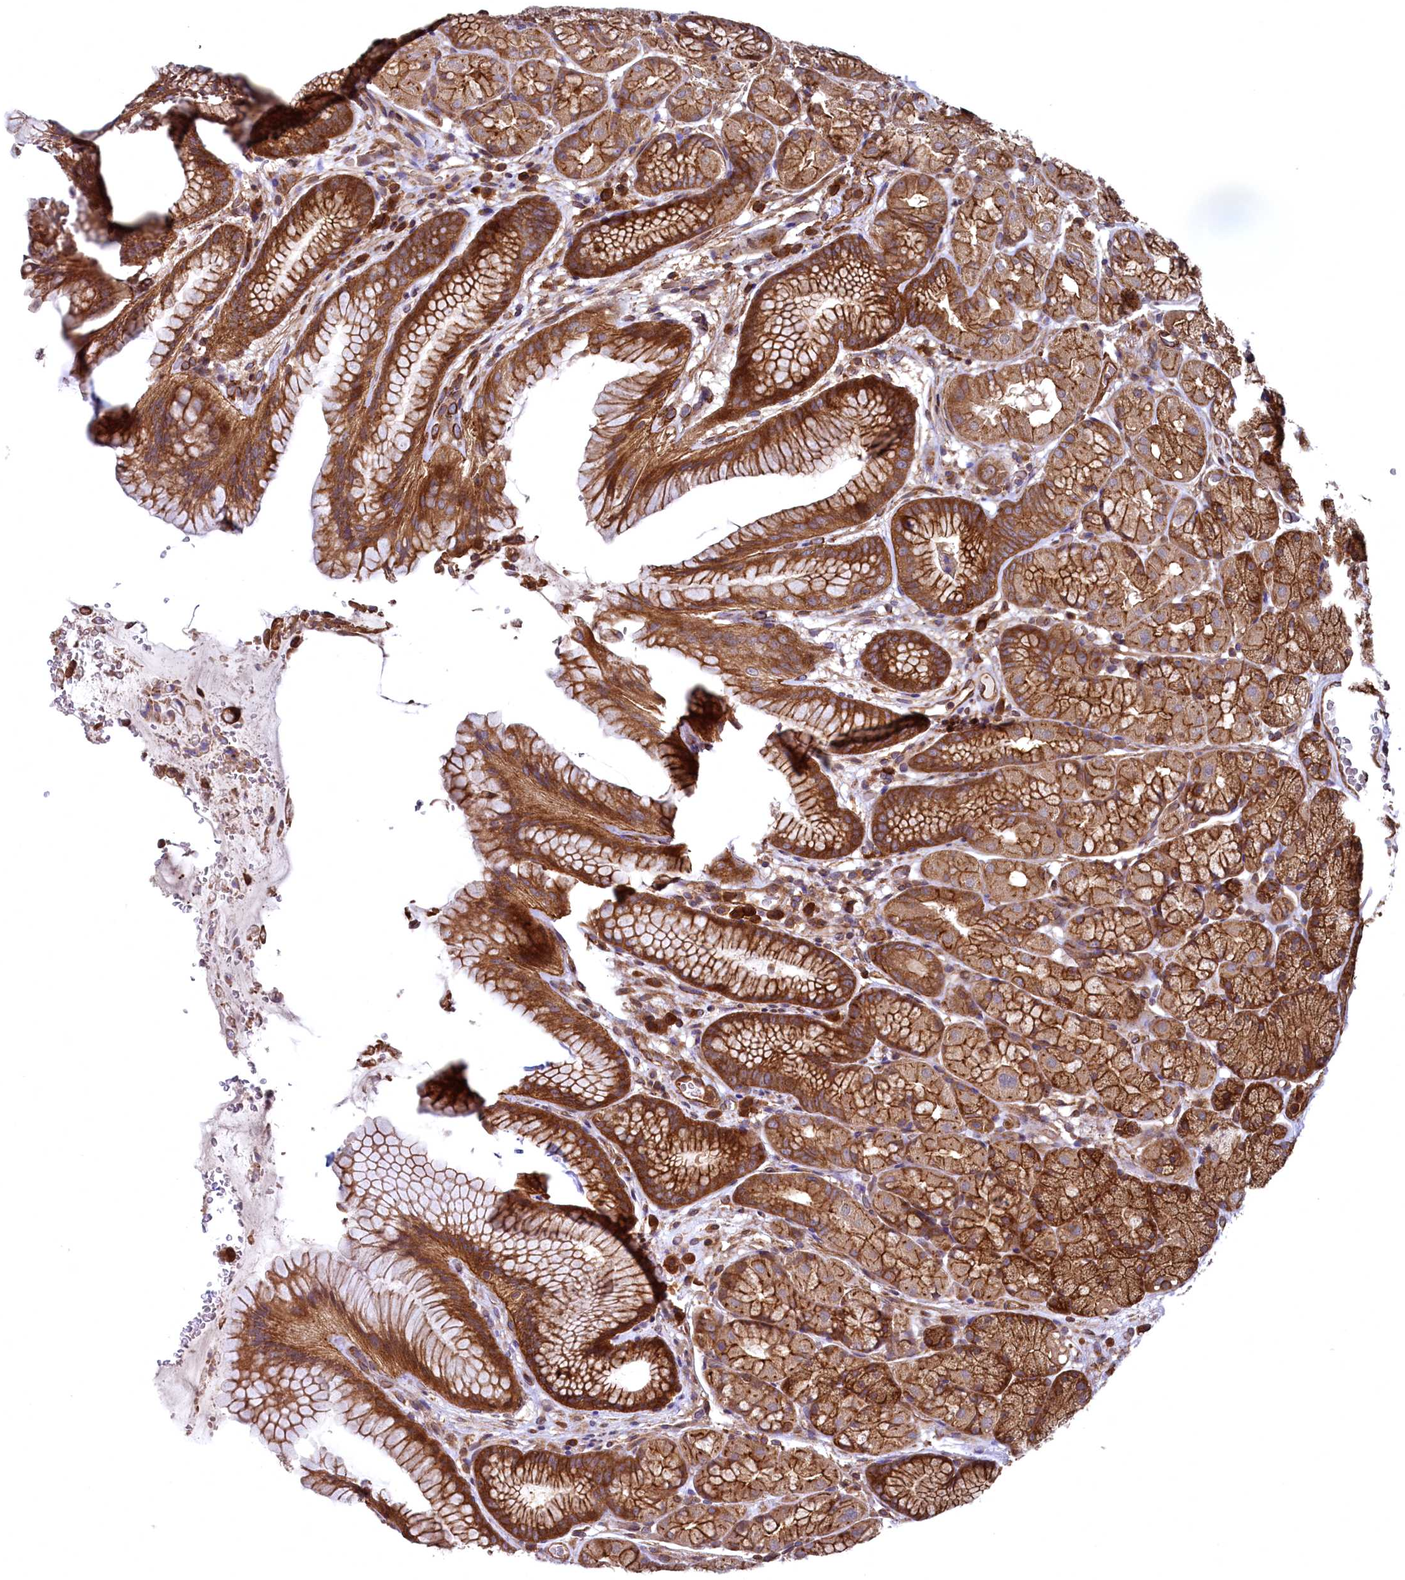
{"staining": {"intensity": "strong", "quantity": ">75%", "location": "cytoplasmic/membranous"}, "tissue": "stomach", "cell_type": "Glandular cells", "image_type": "normal", "snomed": [{"axis": "morphology", "description": "Normal tissue, NOS"}, {"axis": "topography", "description": "Stomach"}], "caption": "IHC of normal human stomach shows high levels of strong cytoplasmic/membranous expression in about >75% of glandular cells.", "gene": "SVIP", "patient": {"sex": "male", "age": 63}}